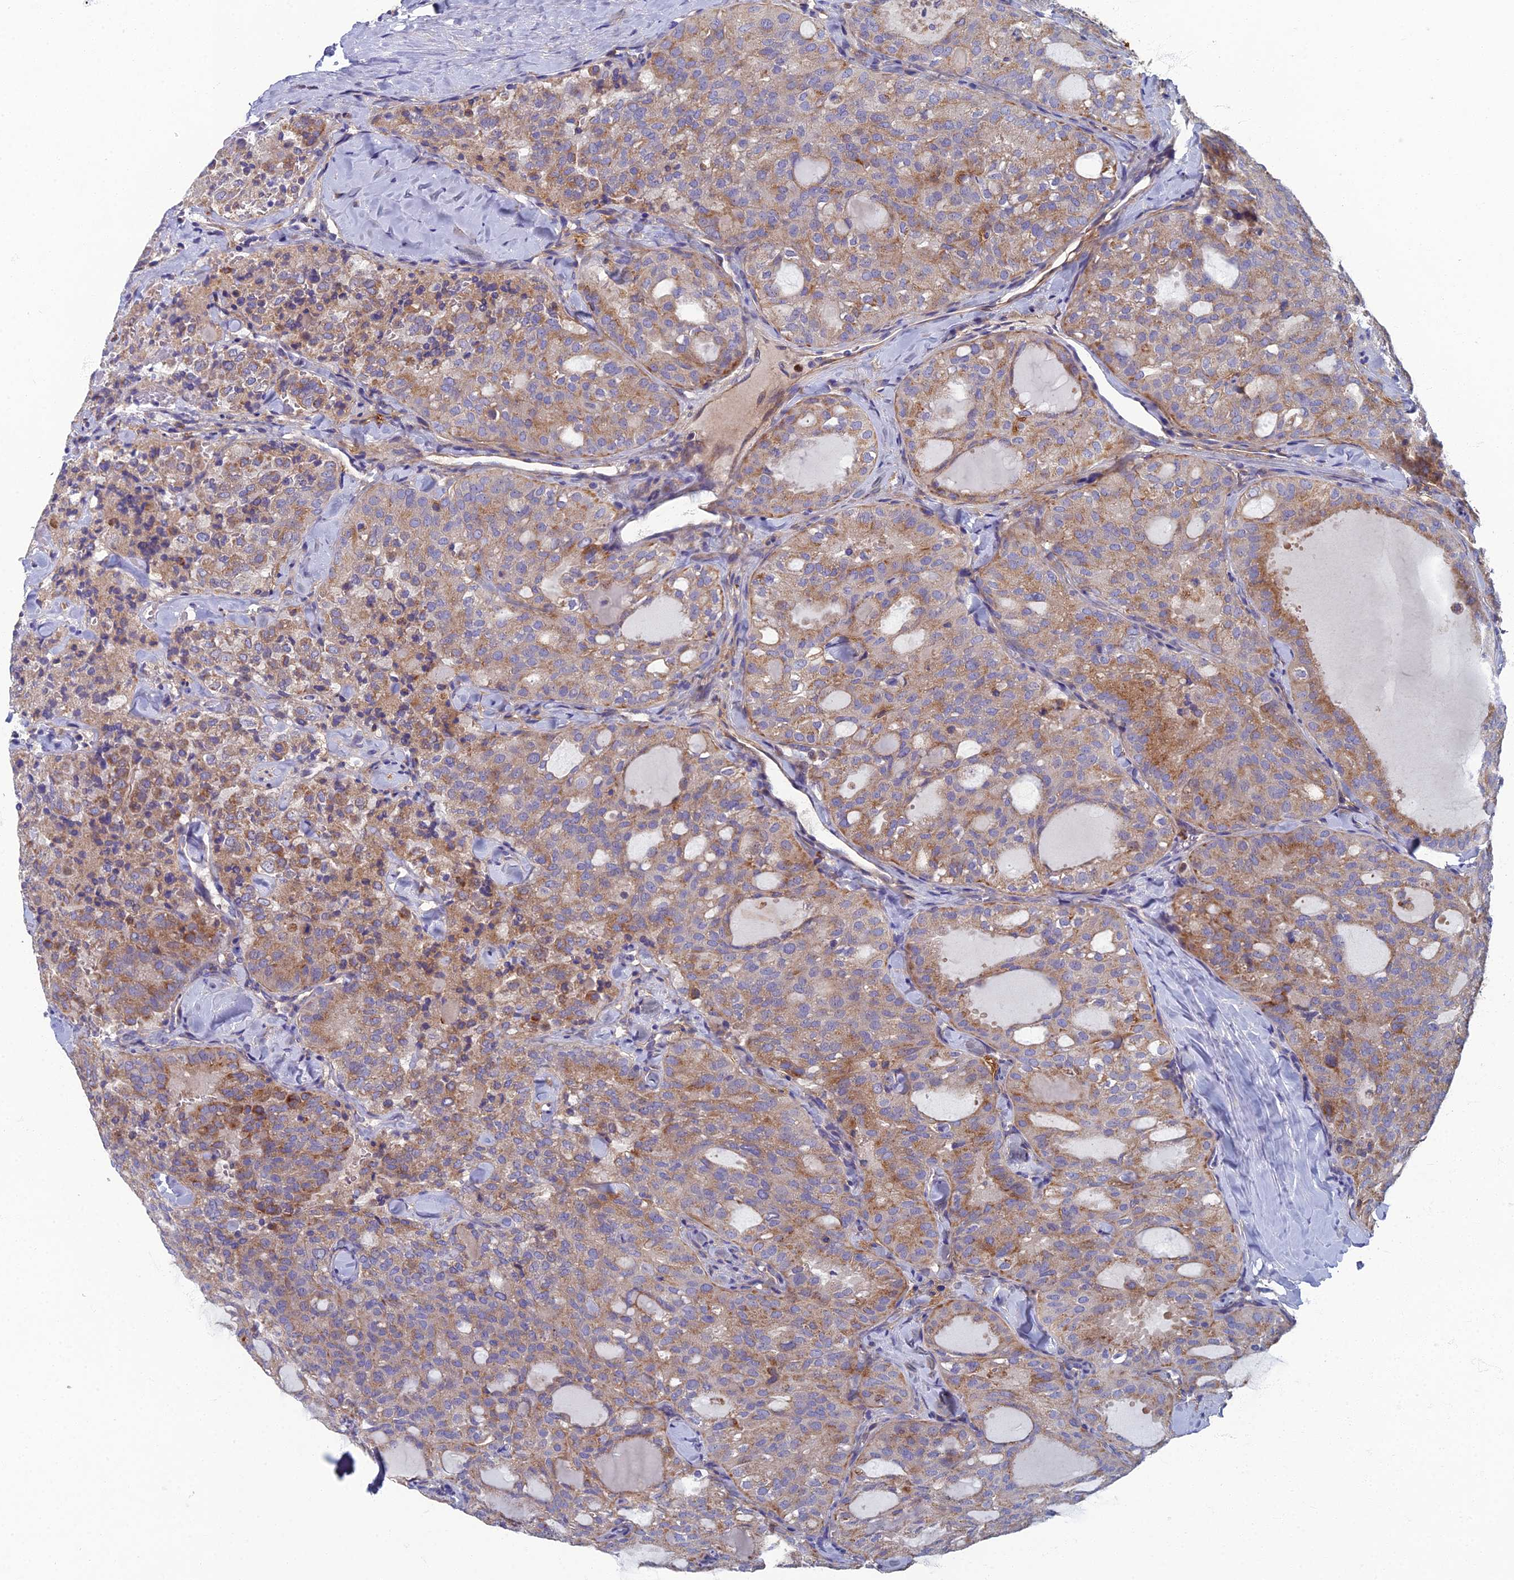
{"staining": {"intensity": "moderate", "quantity": "<25%", "location": "cytoplasmic/membranous"}, "tissue": "thyroid cancer", "cell_type": "Tumor cells", "image_type": "cancer", "snomed": [{"axis": "morphology", "description": "Follicular adenoma carcinoma, NOS"}, {"axis": "topography", "description": "Thyroid gland"}], "caption": "An immunohistochemistry (IHC) image of neoplastic tissue is shown. Protein staining in brown labels moderate cytoplasmic/membranous positivity in follicular adenoma carcinoma (thyroid) within tumor cells.", "gene": "RNASEK", "patient": {"sex": "male", "age": 75}}